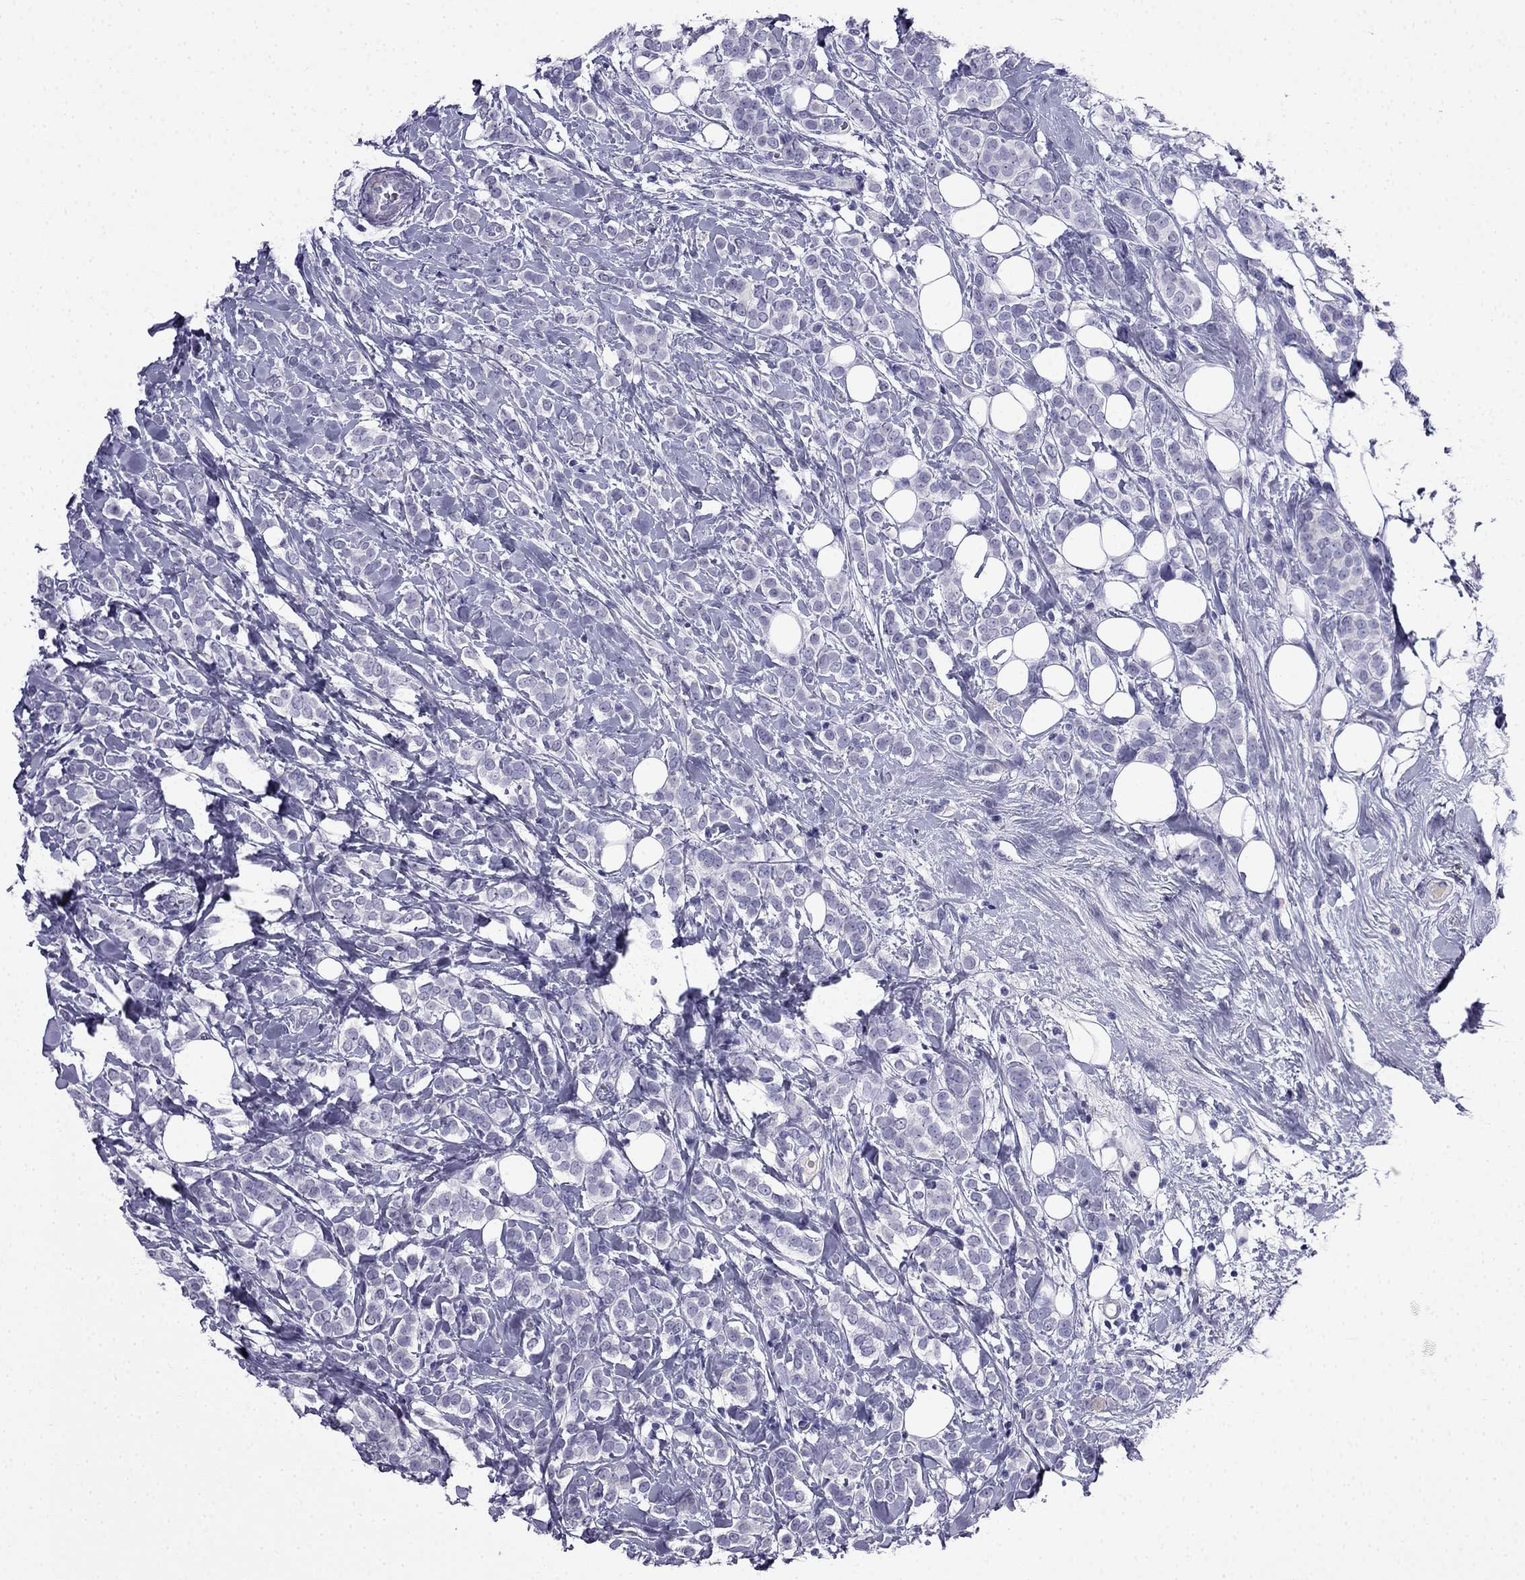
{"staining": {"intensity": "negative", "quantity": "none", "location": "none"}, "tissue": "breast cancer", "cell_type": "Tumor cells", "image_type": "cancer", "snomed": [{"axis": "morphology", "description": "Lobular carcinoma"}, {"axis": "topography", "description": "Breast"}], "caption": "A micrograph of lobular carcinoma (breast) stained for a protein displays no brown staining in tumor cells. (DAB IHC, high magnification).", "gene": "CDHR4", "patient": {"sex": "female", "age": 49}}